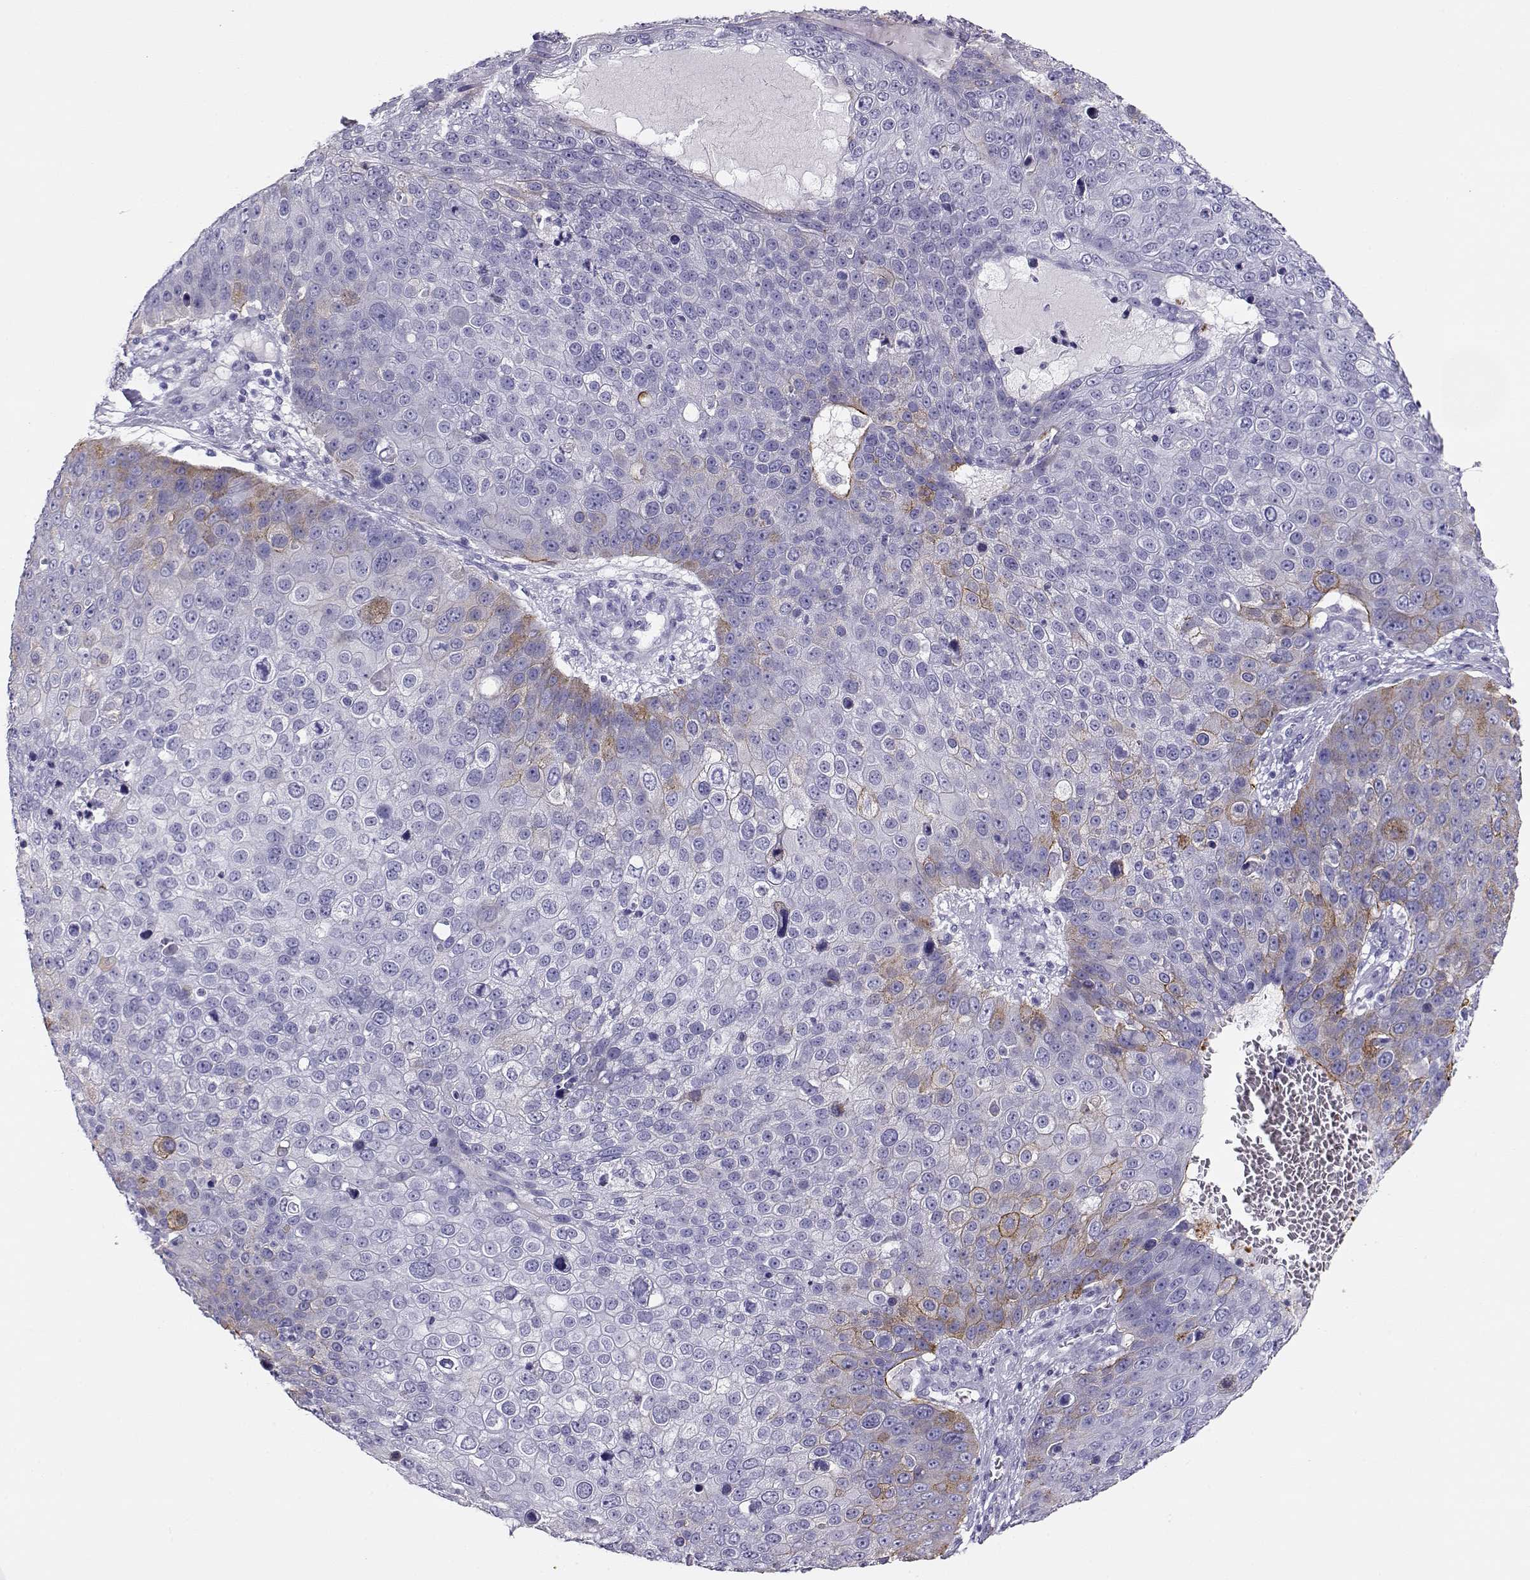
{"staining": {"intensity": "weak", "quantity": "<25%", "location": "cytoplasmic/membranous"}, "tissue": "skin cancer", "cell_type": "Tumor cells", "image_type": "cancer", "snomed": [{"axis": "morphology", "description": "Squamous cell carcinoma, NOS"}, {"axis": "topography", "description": "Skin"}], "caption": "Immunohistochemical staining of skin squamous cell carcinoma exhibits no significant expression in tumor cells.", "gene": "CRX", "patient": {"sex": "male", "age": 71}}